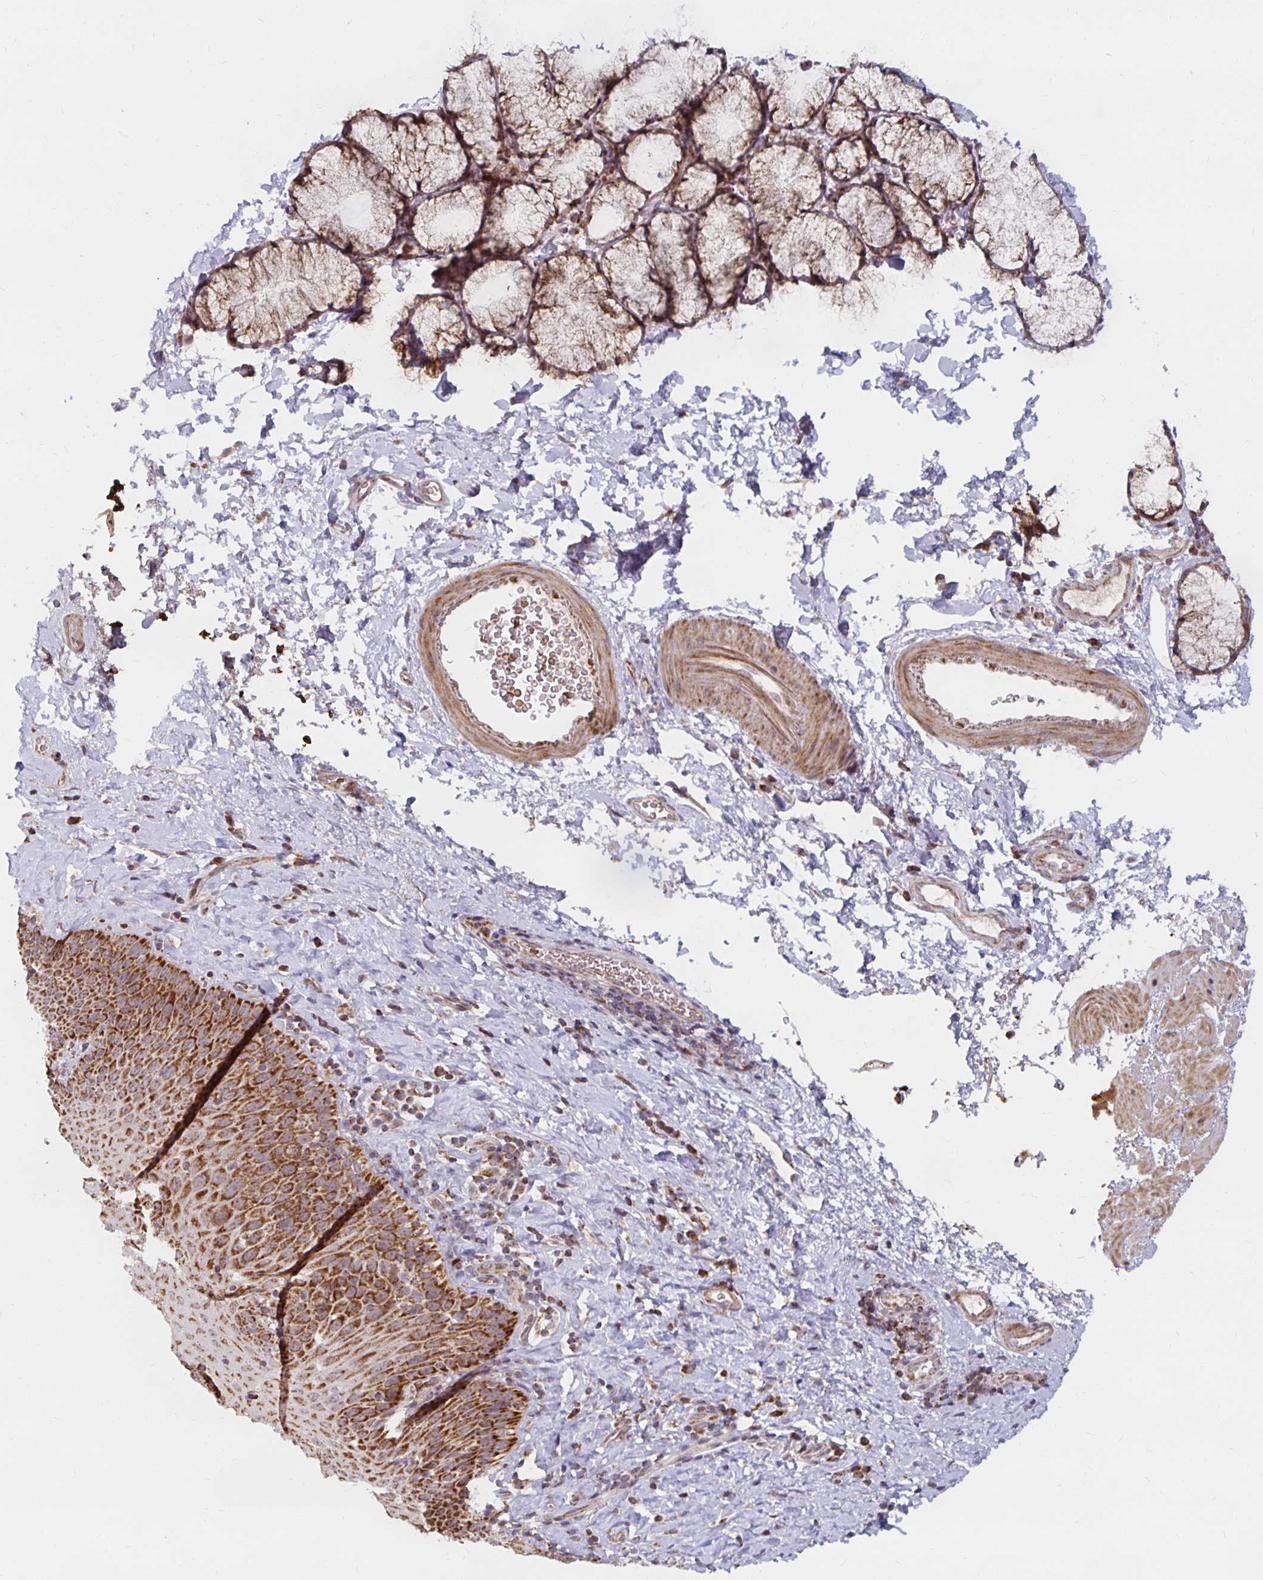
{"staining": {"intensity": "strong", "quantity": ">75%", "location": "cytoplasmic/membranous"}, "tissue": "esophagus", "cell_type": "Squamous epithelial cells", "image_type": "normal", "snomed": [{"axis": "morphology", "description": "Normal tissue, NOS"}, {"axis": "topography", "description": "Esophagus"}], "caption": "High-power microscopy captured an immunohistochemistry (IHC) image of benign esophagus, revealing strong cytoplasmic/membranous expression in approximately >75% of squamous epithelial cells. Immunohistochemistry (ihc) stains the protein of interest in brown and the nuclei are stained blue.", "gene": "MRPL28", "patient": {"sex": "female", "age": 61}}